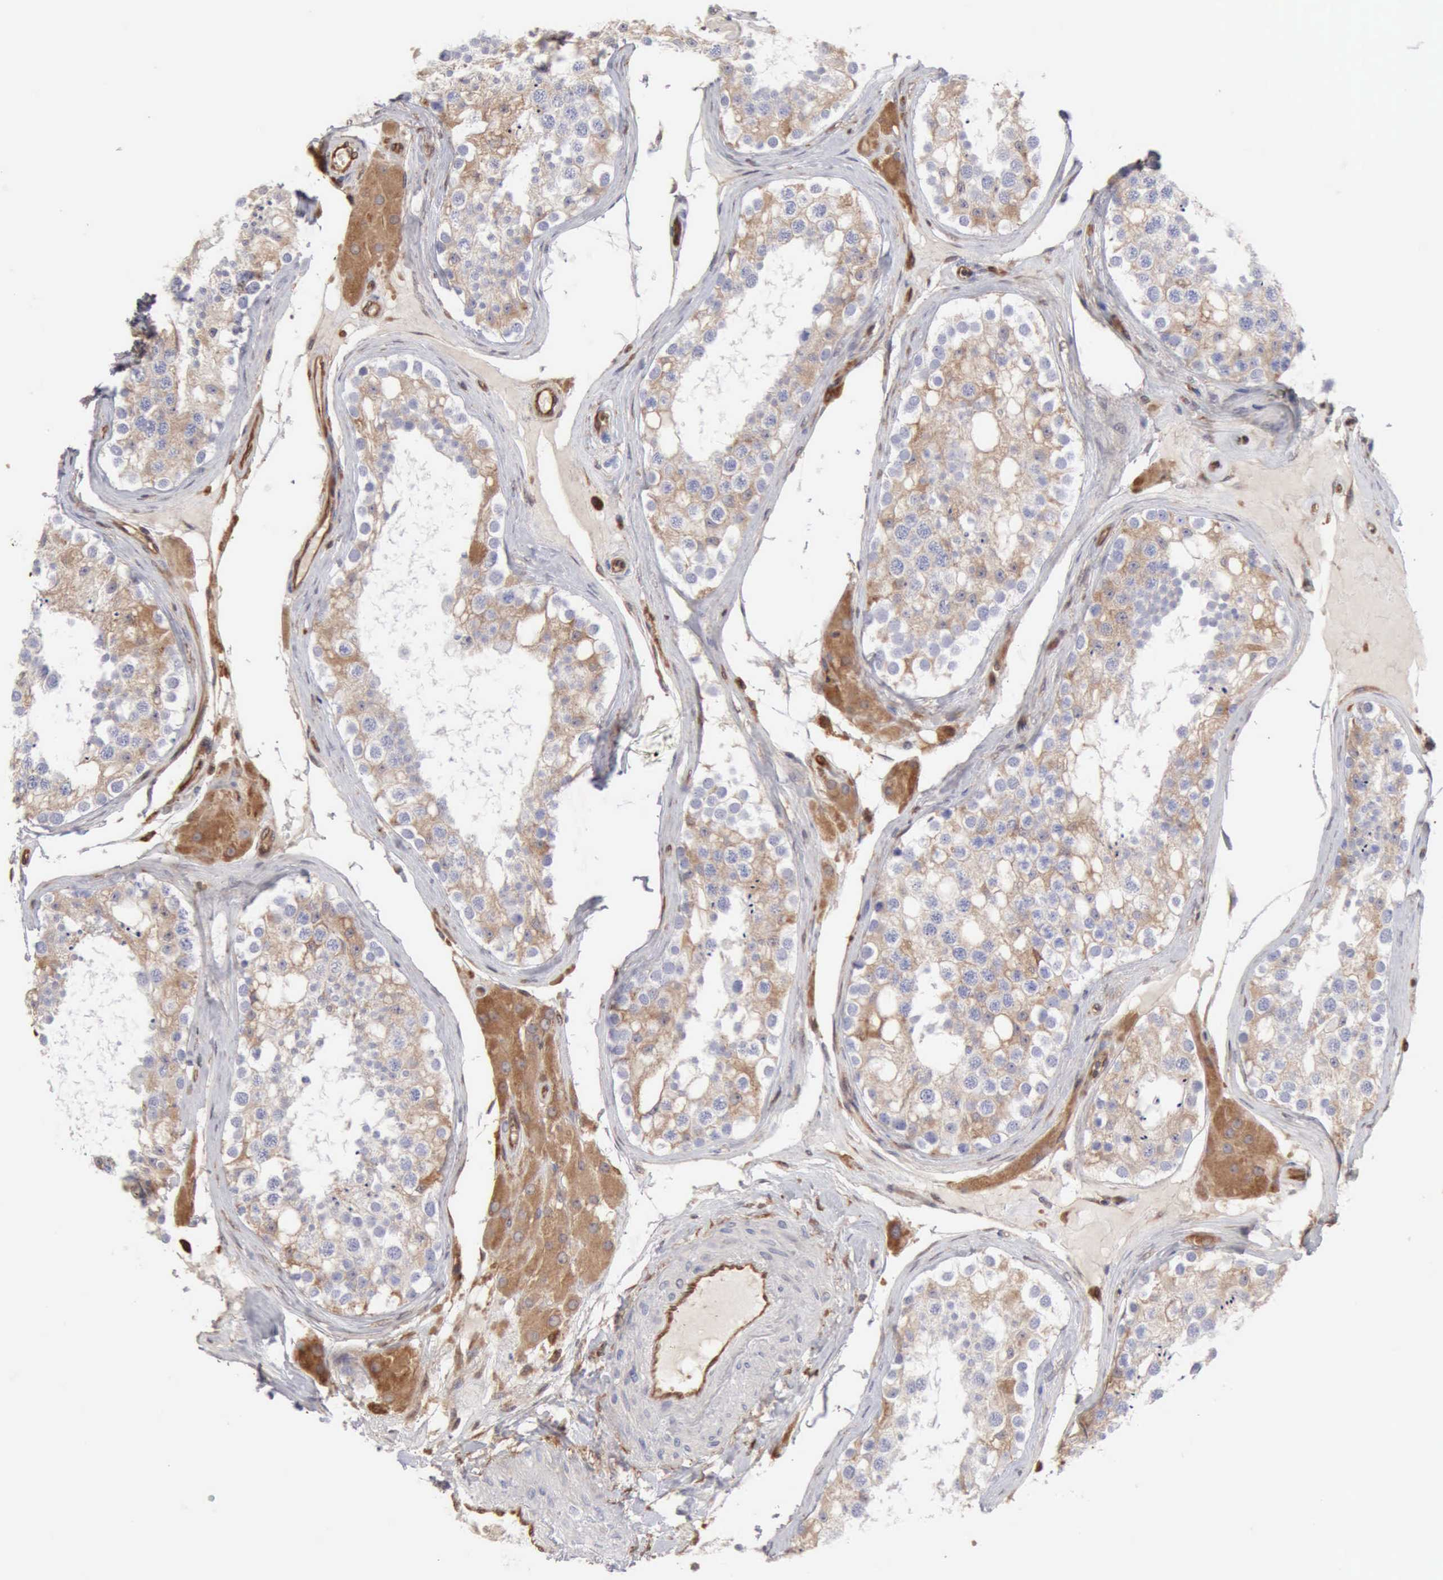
{"staining": {"intensity": "weak", "quantity": "25%-75%", "location": "cytoplasmic/membranous"}, "tissue": "testis", "cell_type": "Cells in seminiferous ducts", "image_type": "normal", "snomed": [{"axis": "morphology", "description": "Normal tissue, NOS"}, {"axis": "topography", "description": "Testis"}], "caption": "Protein staining of unremarkable testis reveals weak cytoplasmic/membranous expression in approximately 25%-75% of cells in seminiferous ducts.", "gene": "APOL2", "patient": {"sex": "male", "age": 68}}